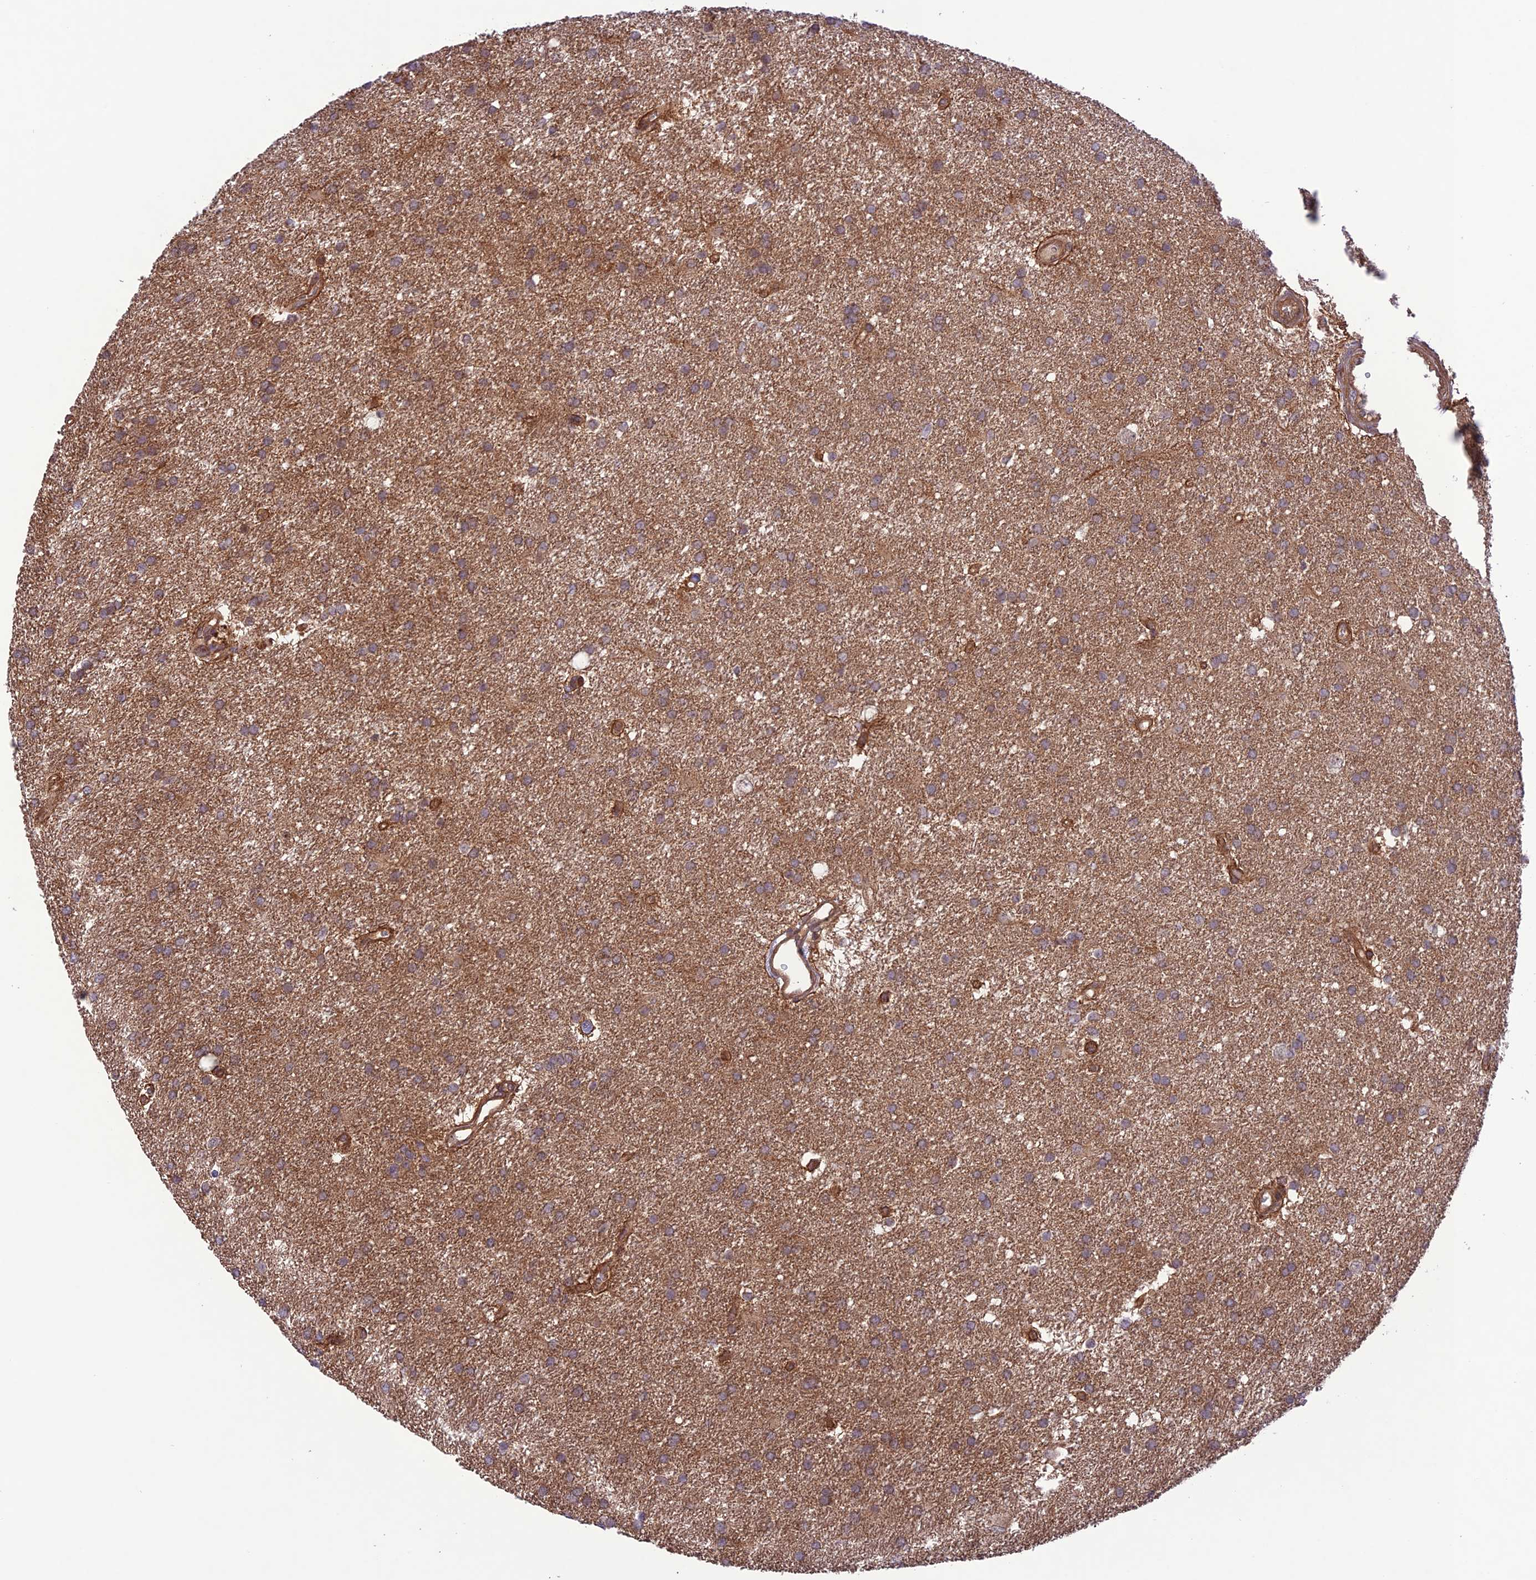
{"staining": {"intensity": "weak", "quantity": "25%-75%", "location": "cytoplasmic/membranous"}, "tissue": "glioma", "cell_type": "Tumor cells", "image_type": "cancer", "snomed": [{"axis": "morphology", "description": "Glioma, malignant, Low grade"}, {"axis": "topography", "description": "Brain"}], "caption": "The immunohistochemical stain shows weak cytoplasmic/membranous staining in tumor cells of glioma tissue. Immunohistochemistry stains the protein in brown and the nuclei are stained blue.", "gene": "FCHSD1", "patient": {"sex": "male", "age": 66}}